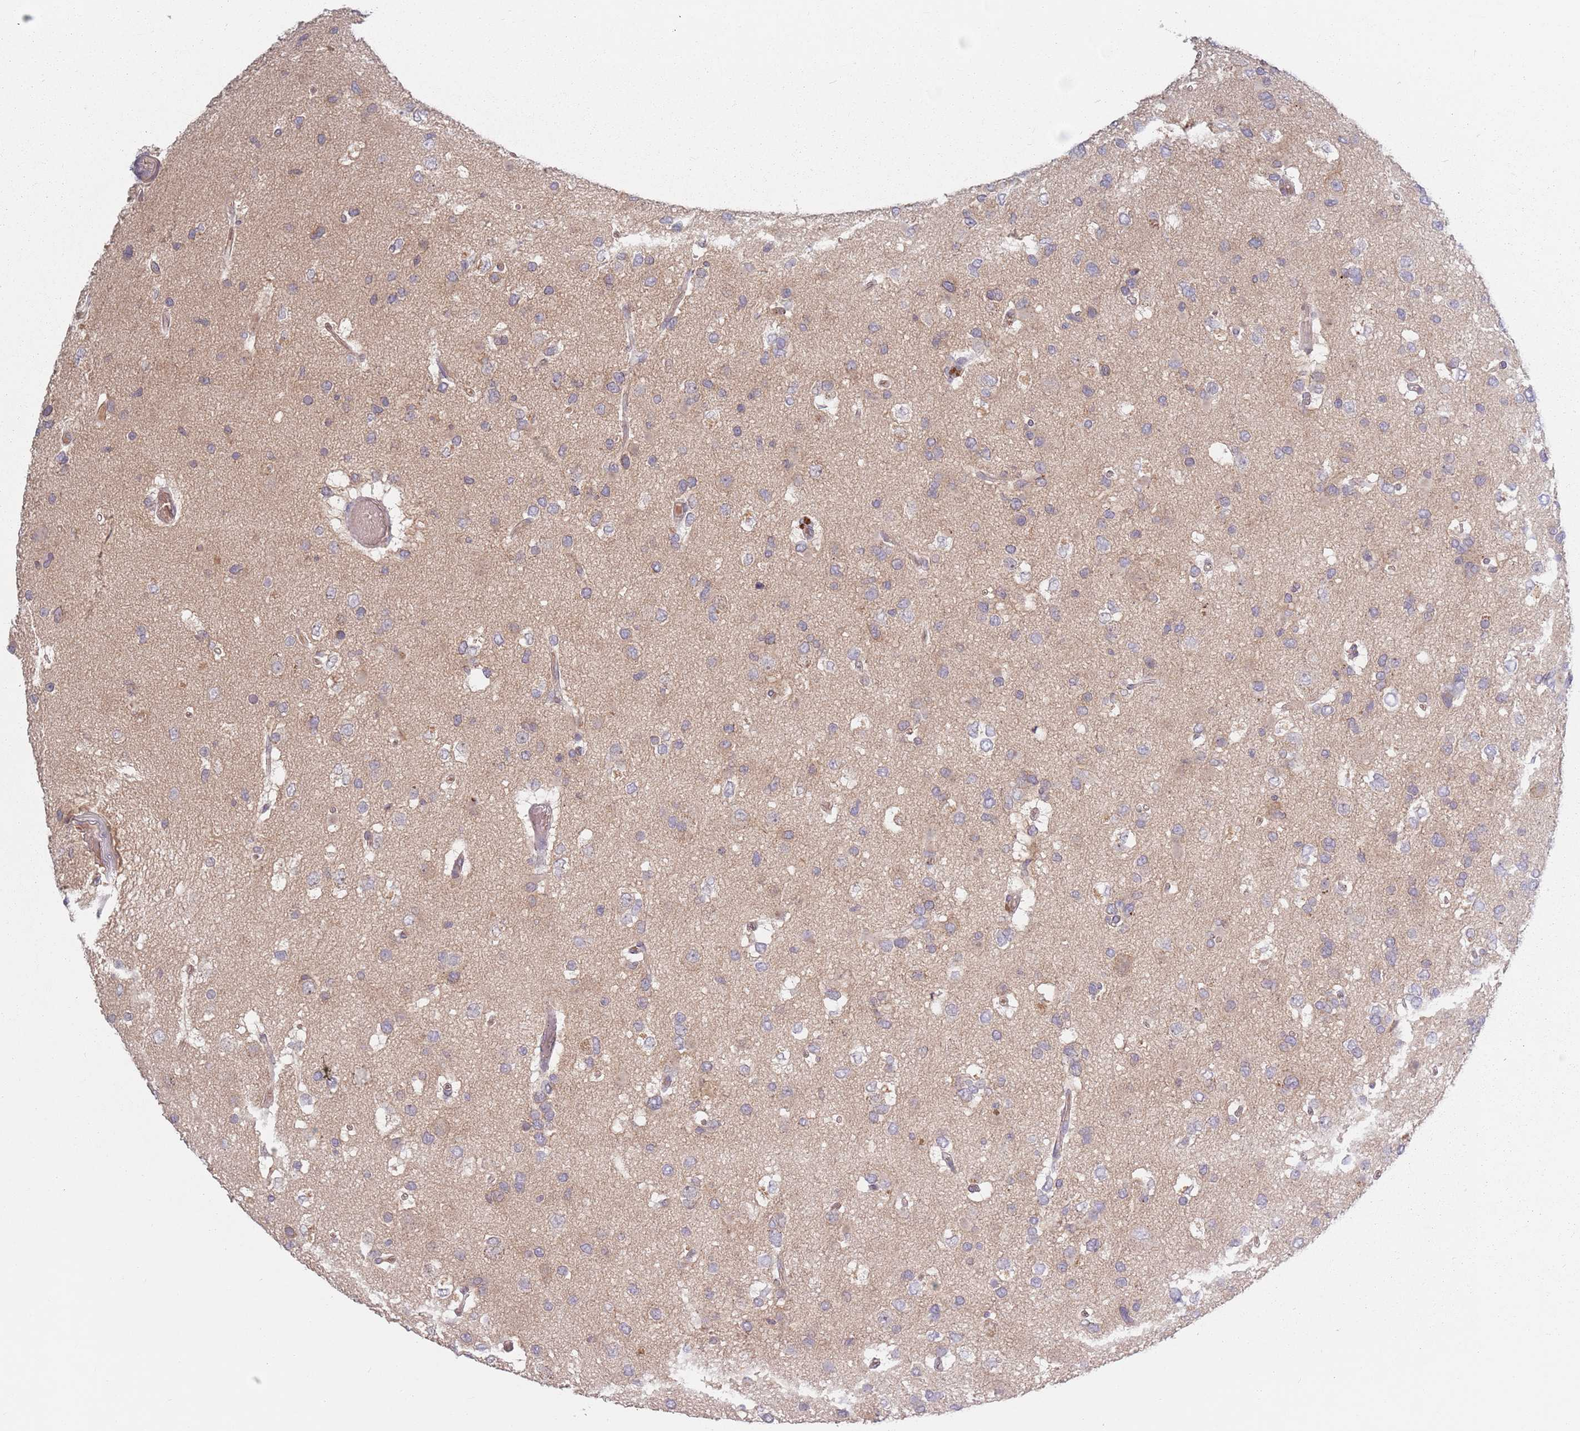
{"staining": {"intensity": "weak", "quantity": "<25%", "location": "cytoplasmic/membranous"}, "tissue": "glioma", "cell_type": "Tumor cells", "image_type": "cancer", "snomed": [{"axis": "morphology", "description": "Glioma, malignant, High grade"}, {"axis": "topography", "description": "Brain"}], "caption": "Protein analysis of malignant glioma (high-grade) exhibits no significant staining in tumor cells. Nuclei are stained in blue.", "gene": "ASB13", "patient": {"sex": "male", "age": 53}}